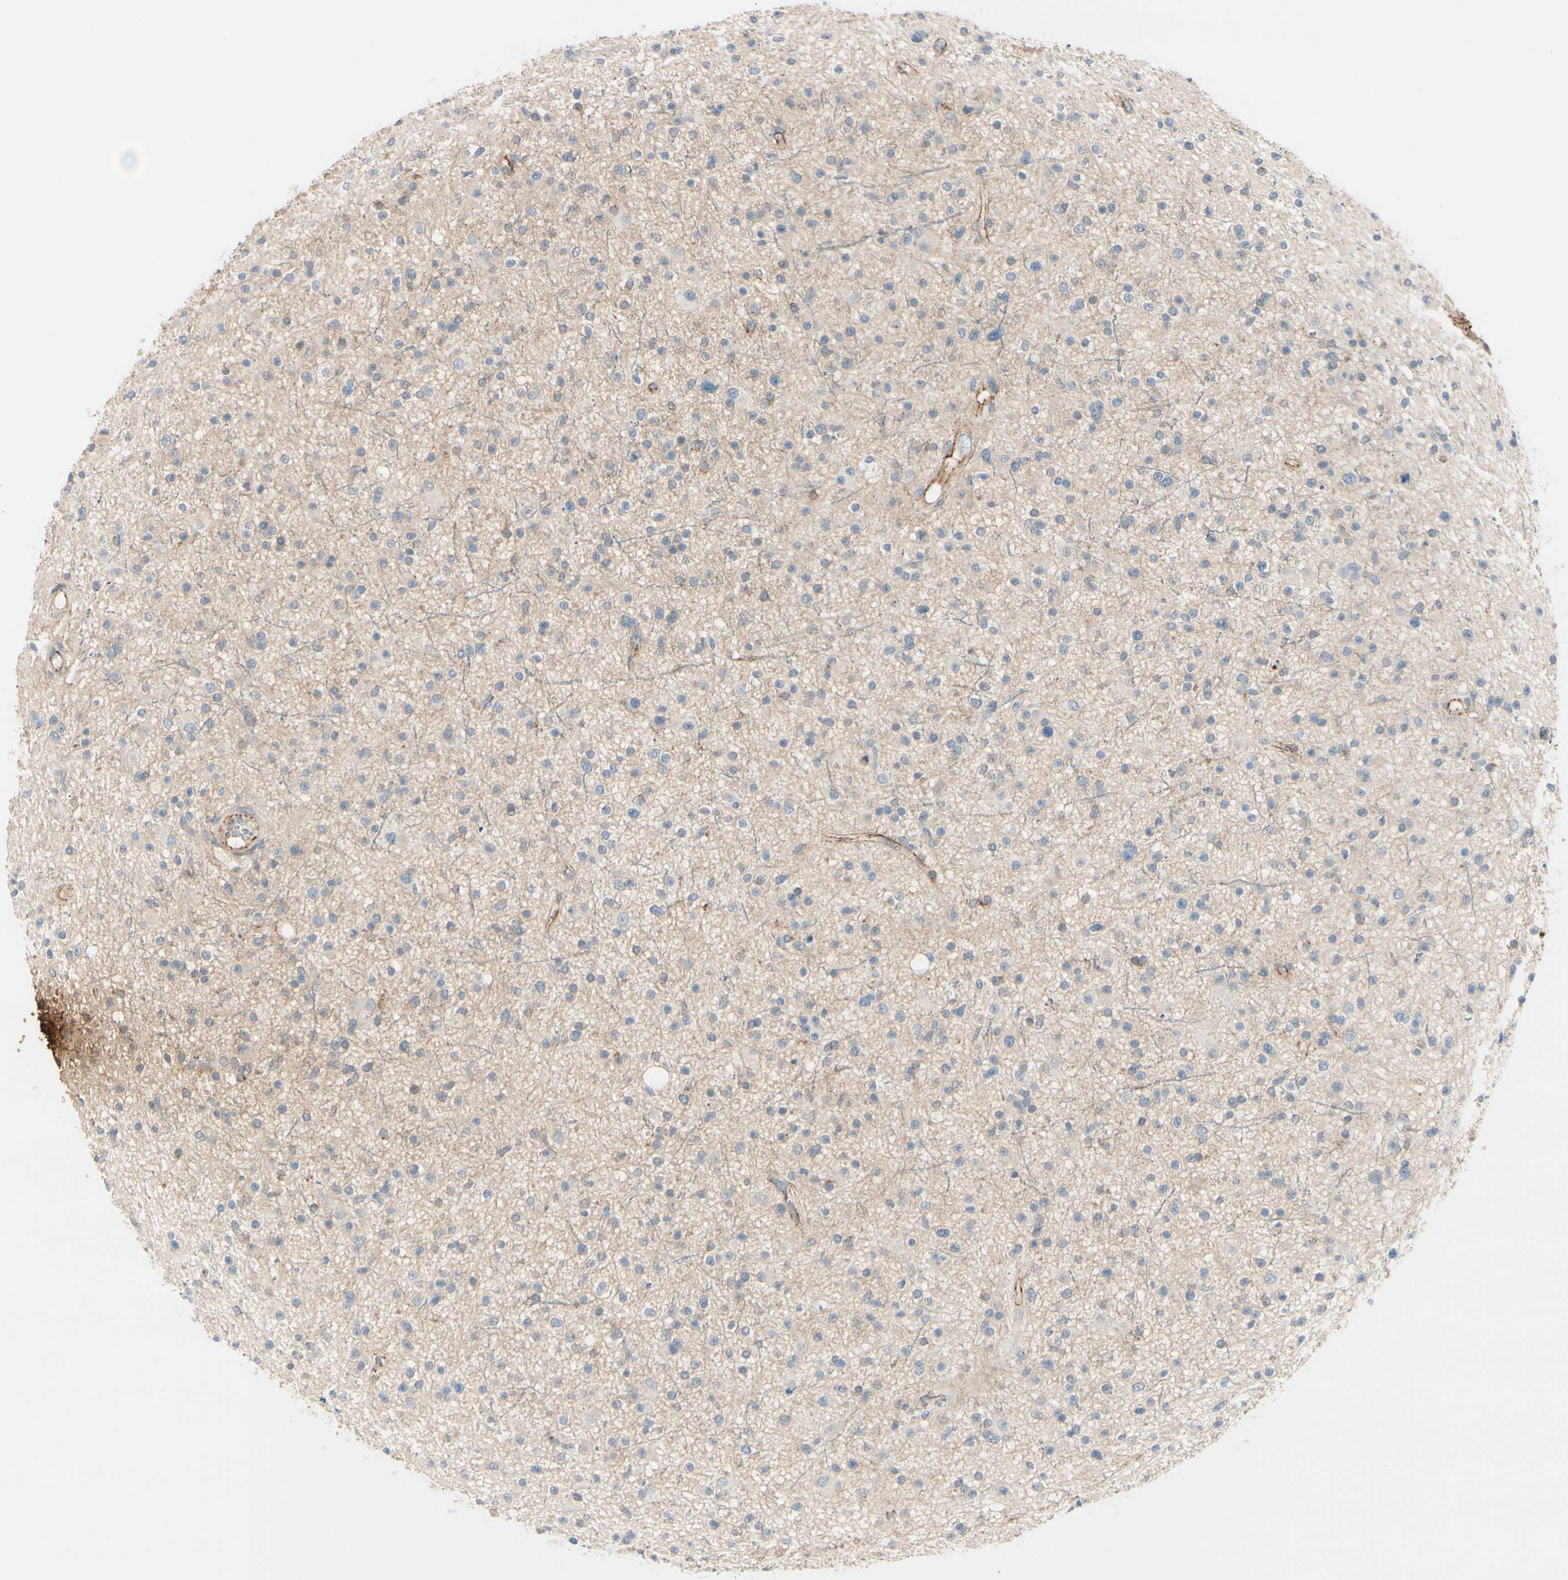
{"staining": {"intensity": "negative", "quantity": "none", "location": "none"}, "tissue": "glioma", "cell_type": "Tumor cells", "image_type": "cancer", "snomed": [{"axis": "morphology", "description": "Glioma, malignant, High grade"}, {"axis": "topography", "description": "Brain"}], "caption": "Immunohistochemistry photomicrograph of neoplastic tissue: glioma stained with DAB demonstrates no significant protein expression in tumor cells. (DAB IHC visualized using brightfield microscopy, high magnification).", "gene": "TJP1", "patient": {"sex": "male", "age": 33}}